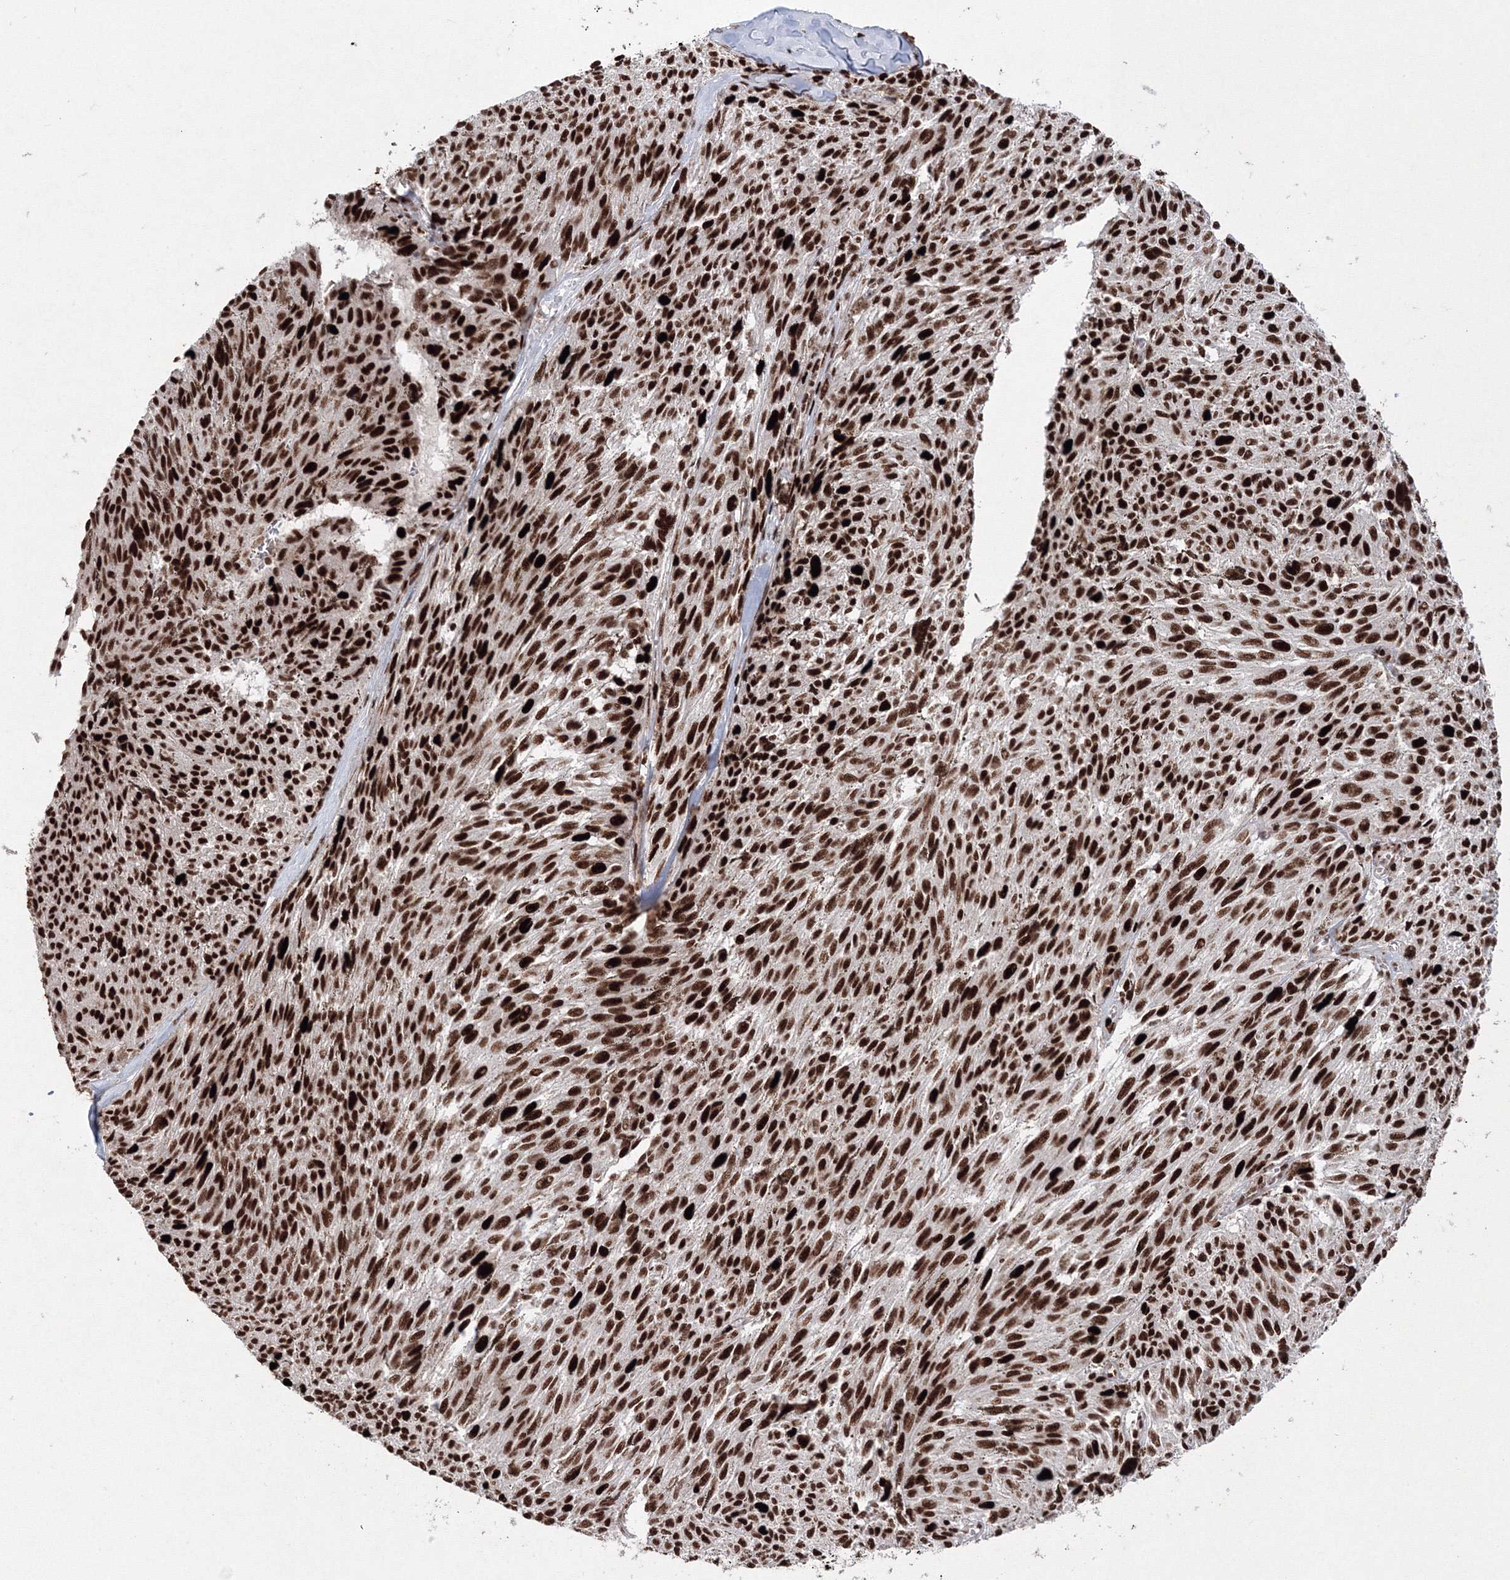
{"staining": {"intensity": "strong", "quantity": ">75%", "location": "nuclear"}, "tissue": "melanoma", "cell_type": "Tumor cells", "image_type": "cancer", "snomed": [{"axis": "morphology", "description": "Malignant melanoma, NOS"}, {"axis": "topography", "description": "Skin"}], "caption": "An IHC image of neoplastic tissue is shown. Protein staining in brown highlights strong nuclear positivity in melanoma within tumor cells.", "gene": "LIG1", "patient": {"sex": "female", "age": 72}}